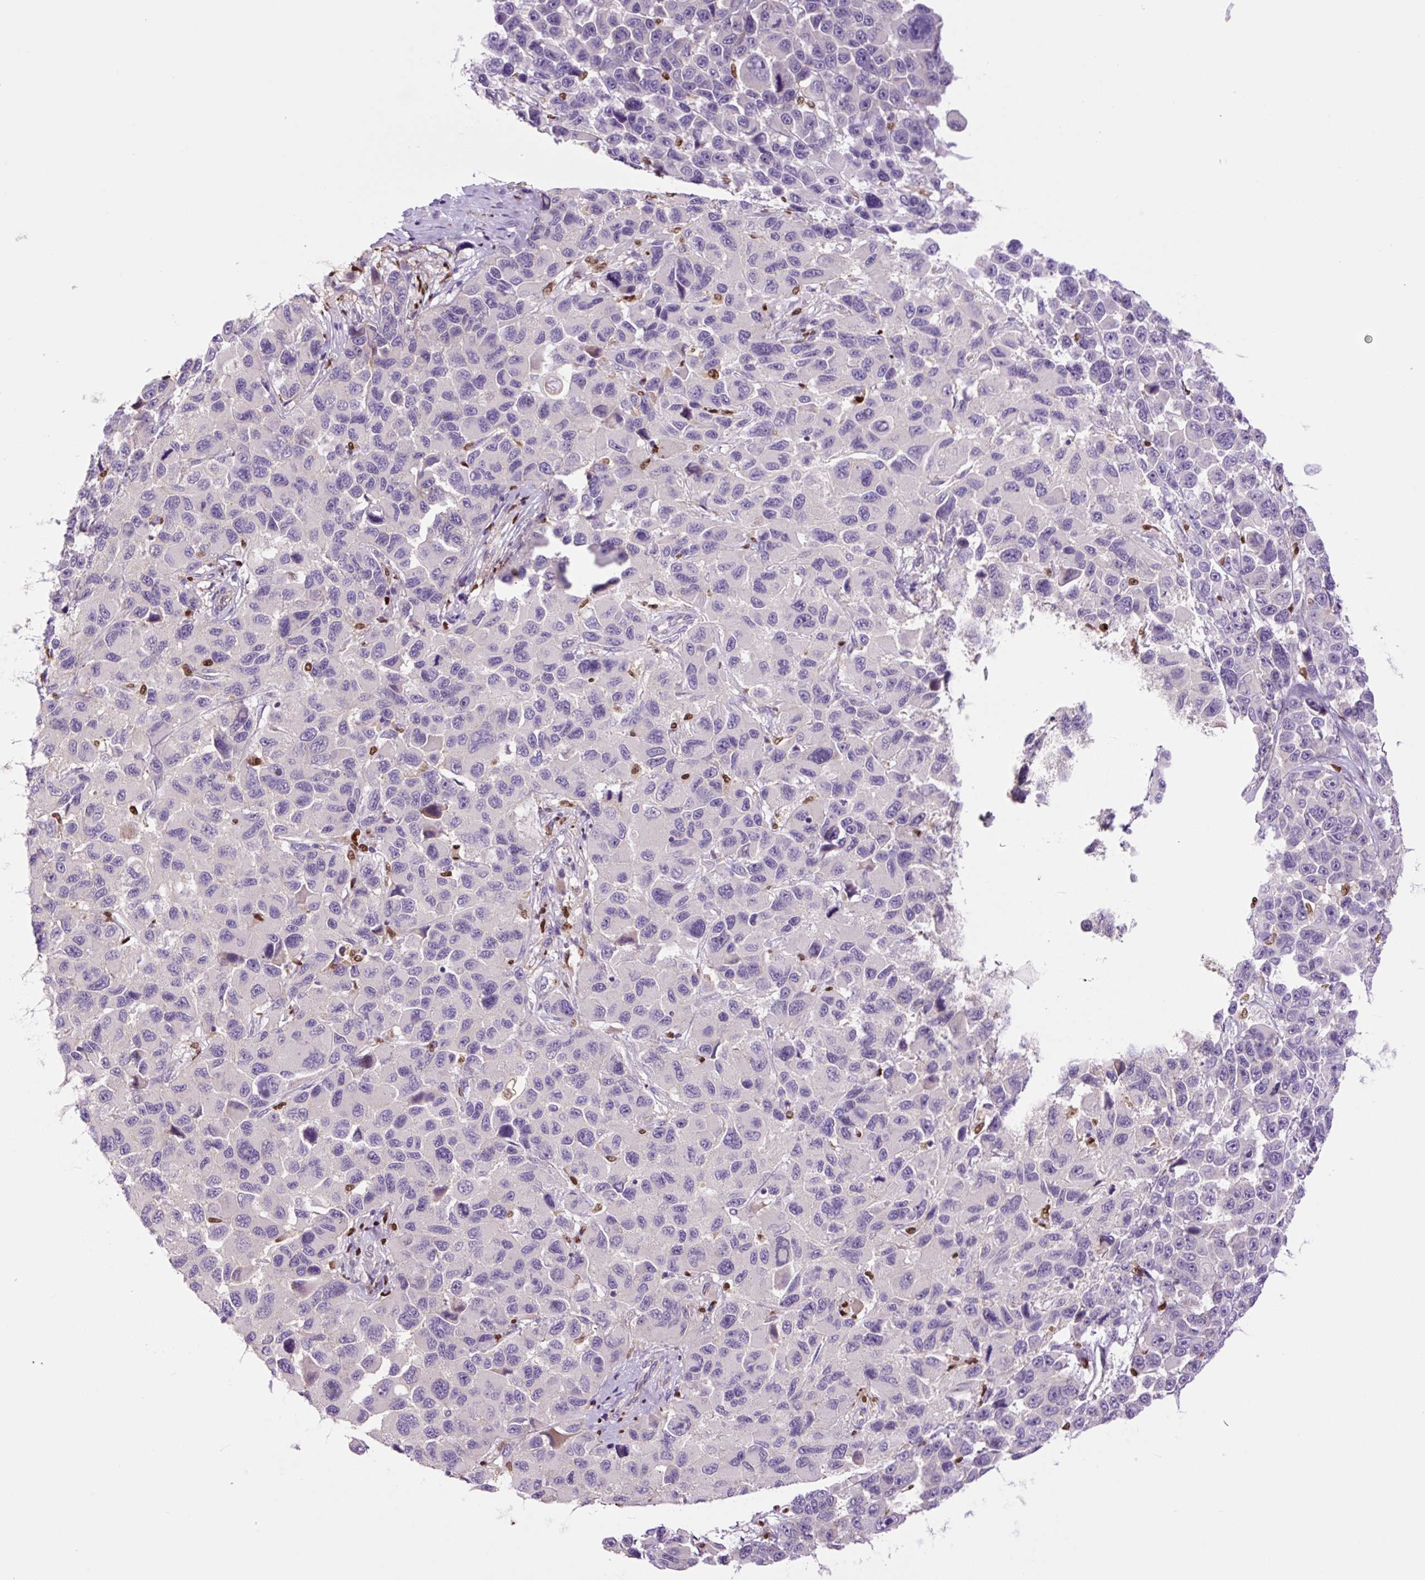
{"staining": {"intensity": "negative", "quantity": "none", "location": "none"}, "tissue": "melanoma", "cell_type": "Tumor cells", "image_type": "cancer", "snomed": [{"axis": "morphology", "description": "Malignant melanoma, NOS"}, {"axis": "topography", "description": "Skin"}], "caption": "Photomicrograph shows no significant protein staining in tumor cells of malignant melanoma.", "gene": "SPI1", "patient": {"sex": "male", "age": 53}}